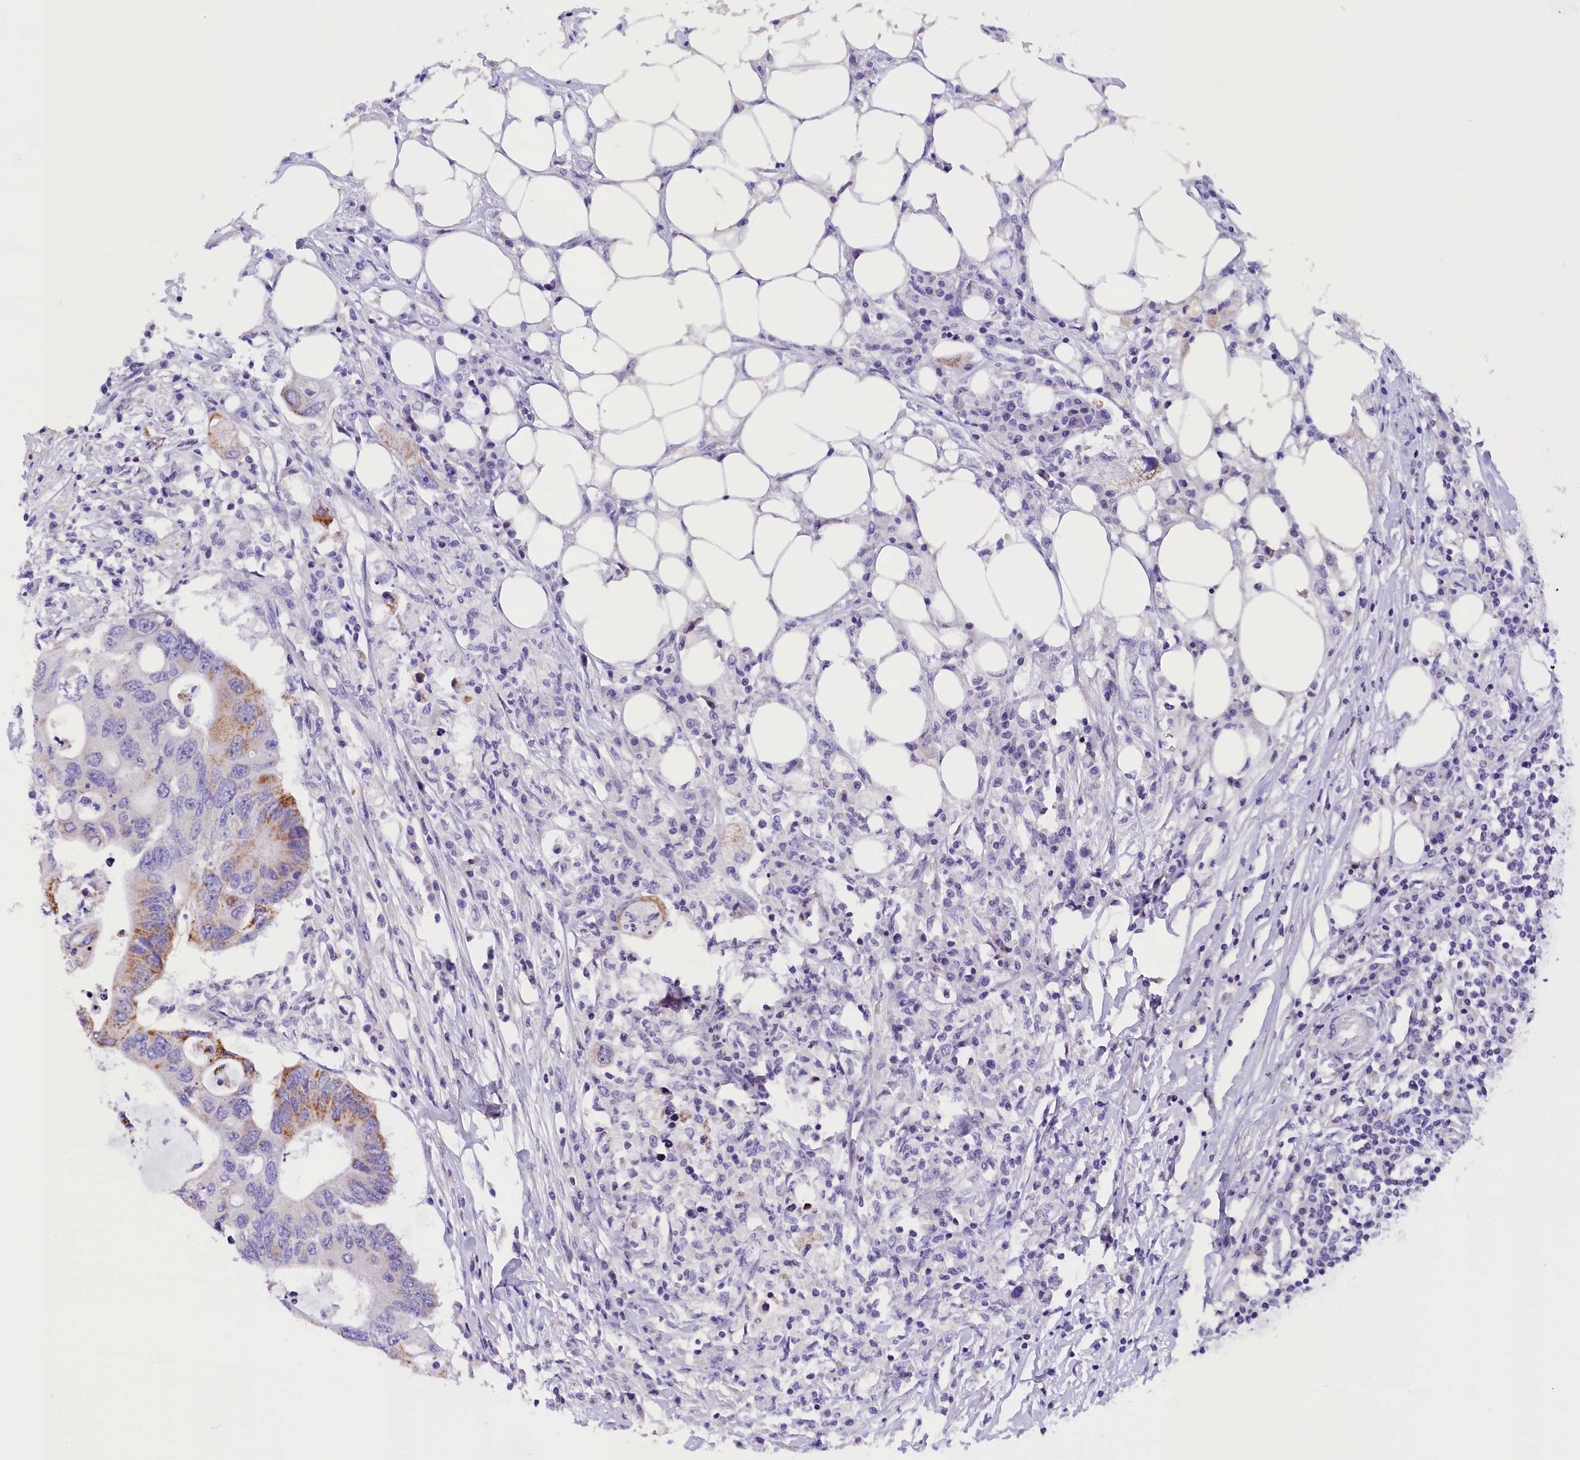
{"staining": {"intensity": "moderate", "quantity": "<25%", "location": "cytoplasmic/membranous"}, "tissue": "colorectal cancer", "cell_type": "Tumor cells", "image_type": "cancer", "snomed": [{"axis": "morphology", "description": "Adenocarcinoma, NOS"}, {"axis": "topography", "description": "Colon"}], "caption": "Immunohistochemistry staining of colorectal adenocarcinoma, which demonstrates low levels of moderate cytoplasmic/membranous expression in approximately <25% of tumor cells indicating moderate cytoplasmic/membranous protein expression. The staining was performed using DAB (3,3'-diaminobenzidine) (brown) for protein detection and nuclei were counterstained in hematoxylin (blue).", "gene": "ABAT", "patient": {"sex": "male", "age": 71}}